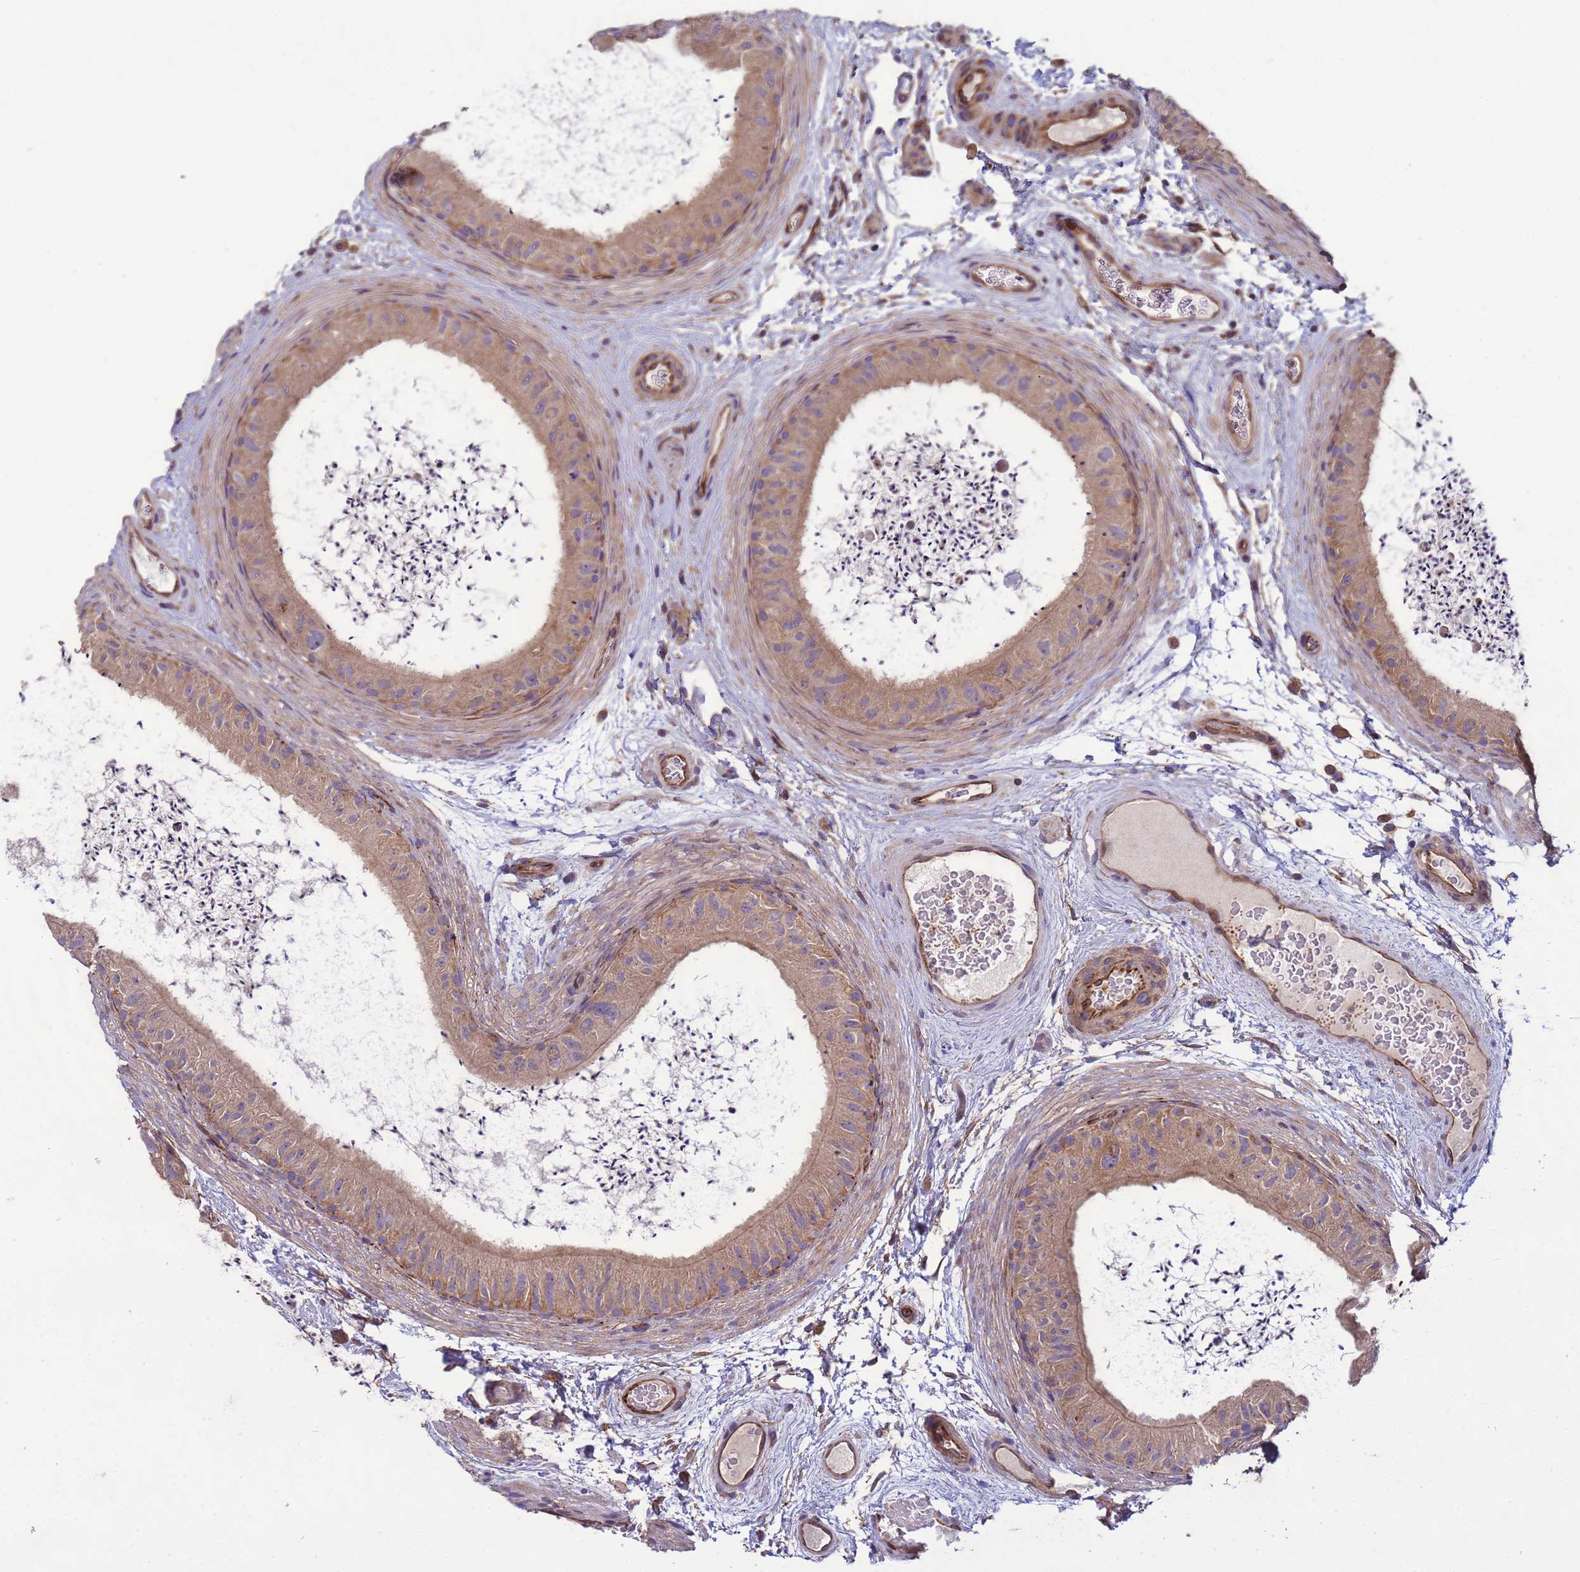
{"staining": {"intensity": "weak", "quantity": ">75%", "location": "cytoplasmic/membranous"}, "tissue": "epididymis", "cell_type": "Glandular cells", "image_type": "normal", "snomed": [{"axis": "morphology", "description": "Normal tissue, NOS"}, {"axis": "topography", "description": "Epididymis"}], "caption": "The photomicrograph demonstrates immunohistochemical staining of normal epididymis. There is weak cytoplasmic/membranous positivity is seen in about >75% of glandular cells.", "gene": "RAB10", "patient": {"sex": "male", "age": 50}}